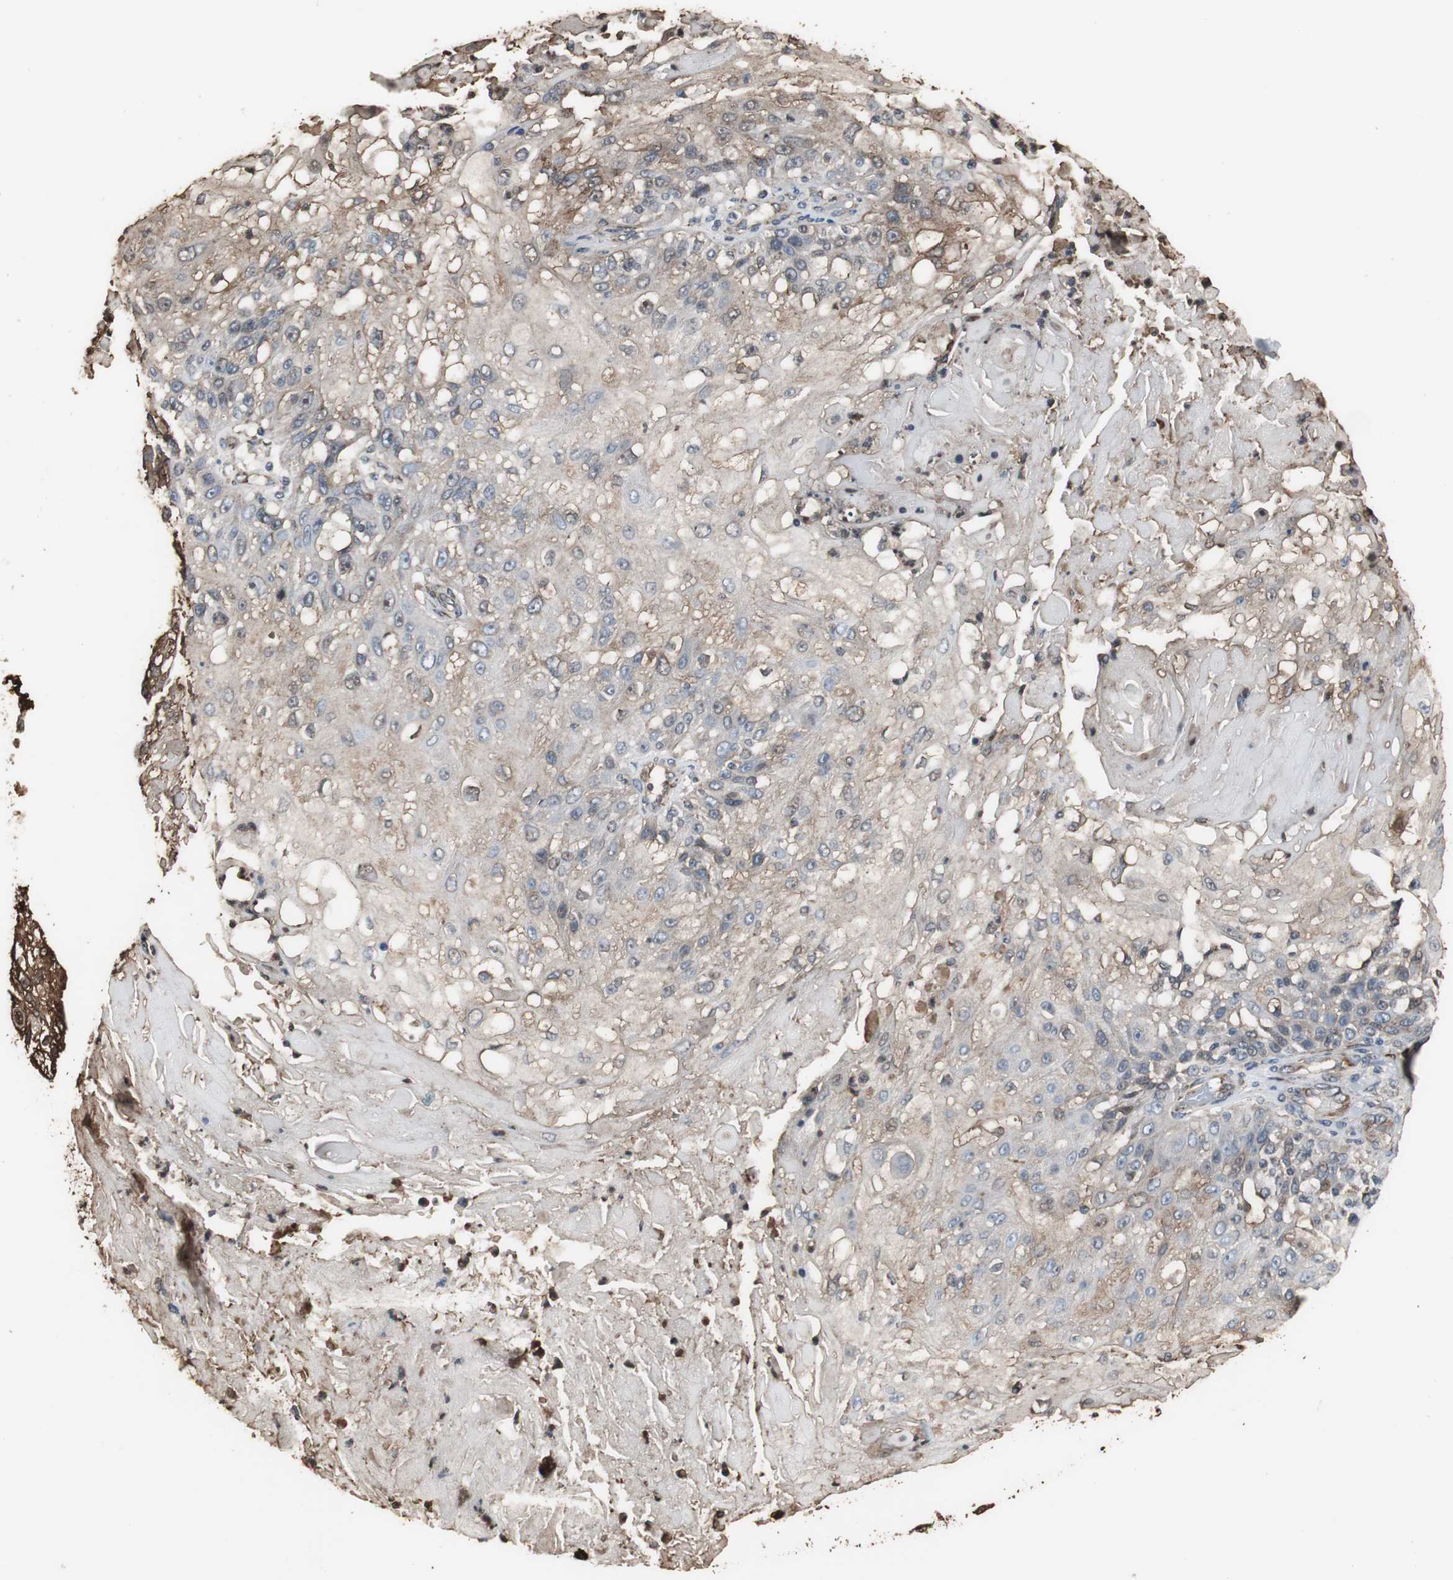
{"staining": {"intensity": "weak", "quantity": ">75%", "location": "cytoplasmic/membranous"}, "tissue": "skin cancer", "cell_type": "Tumor cells", "image_type": "cancer", "snomed": [{"axis": "morphology", "description": "Normal tissue, NOS"}, {"axis": "morphology", "description": "Squamous cell carcinoma, NOS"}, {"axis": "topography", "description": "Skin"}], "caption": "Protein expression analysis of human skin cancer (squamous cell carcinoma) reveals weak cytoplasmic/membranous positivity in approximately >75% of tumor cells.", "gene": "CALU", "patient": {"sex": "female", "age": 83}}